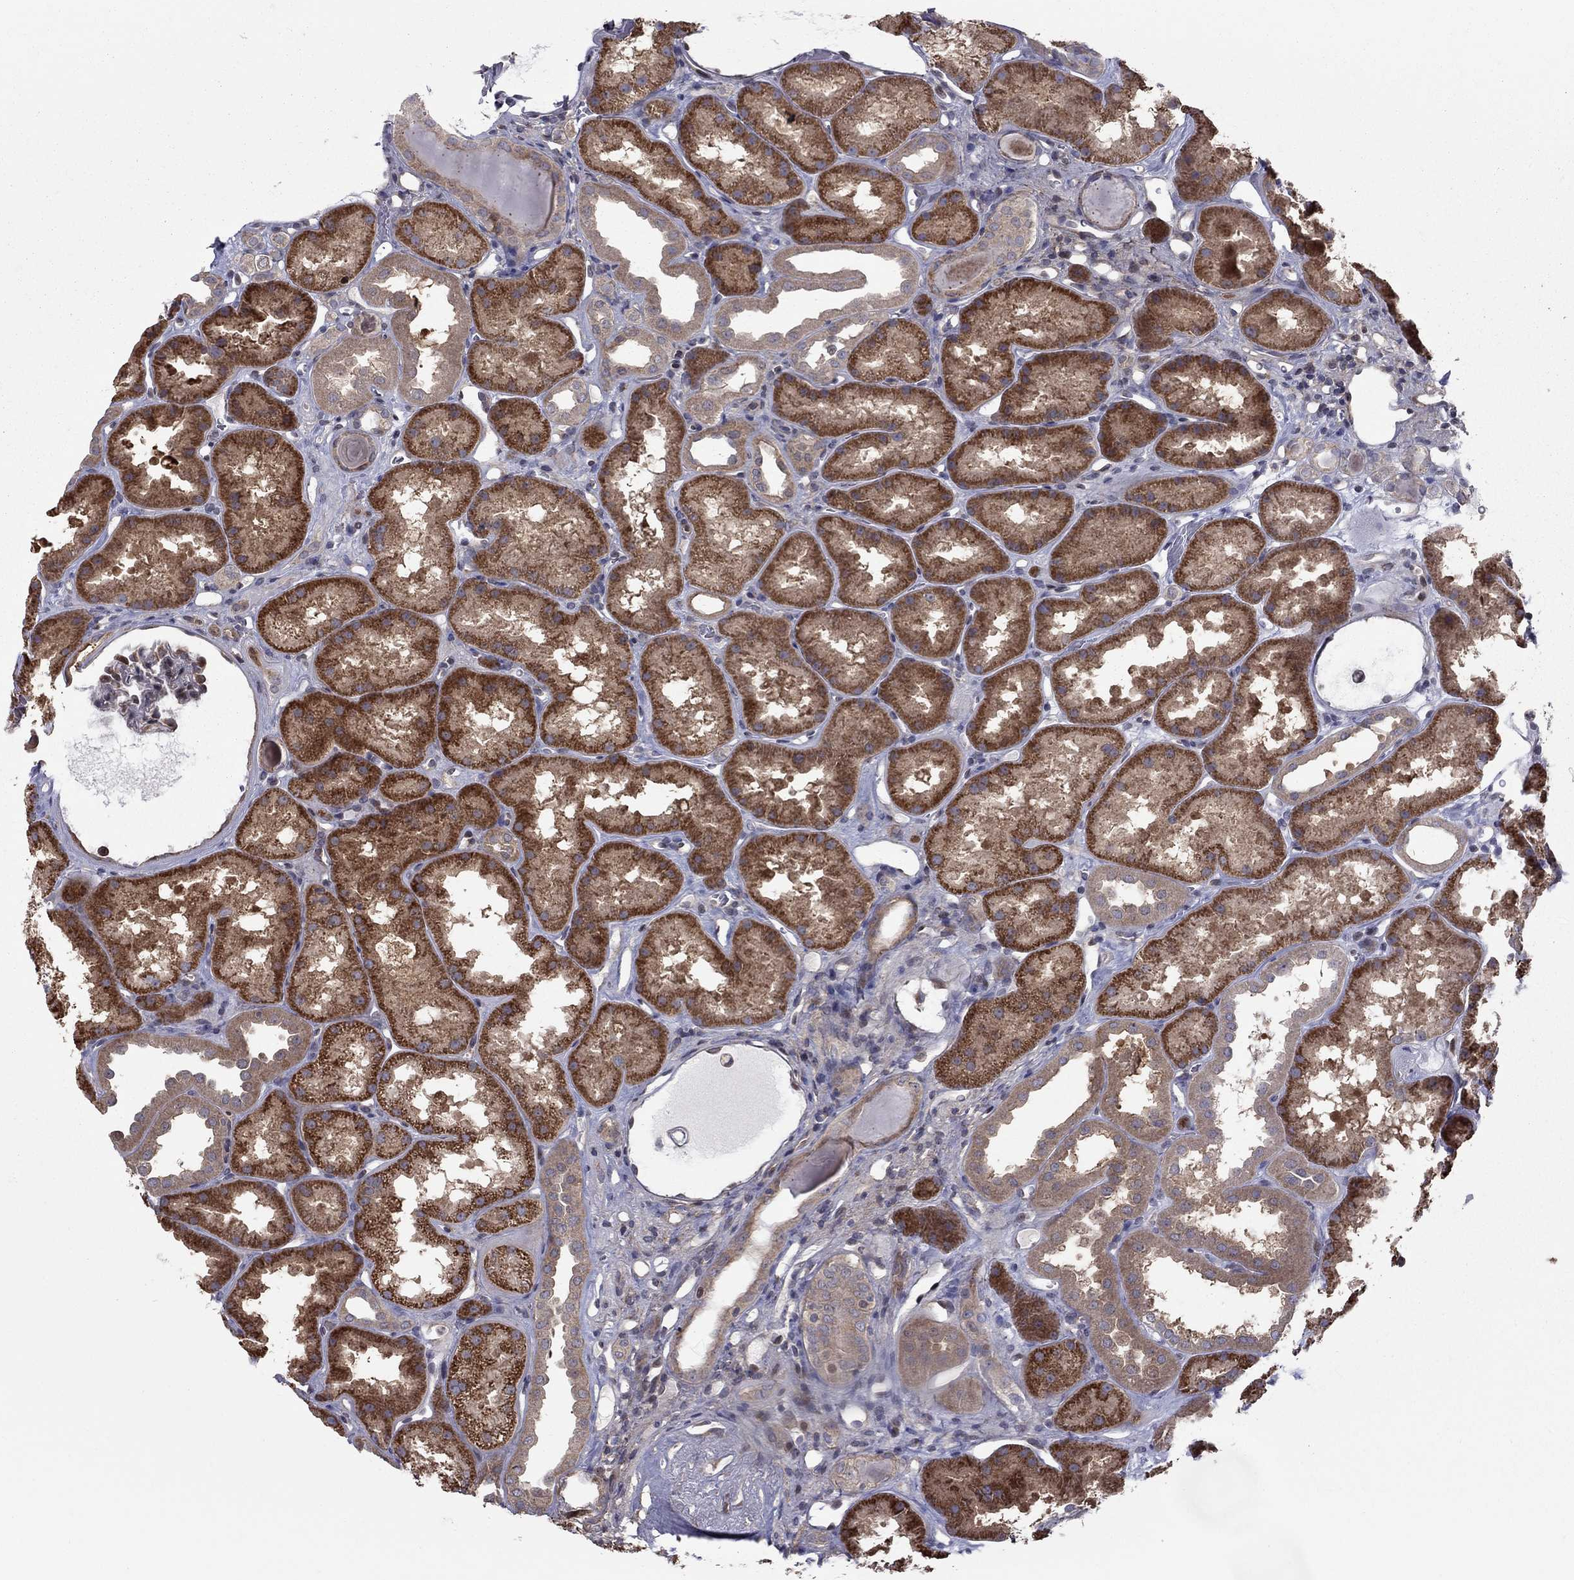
{"staining": {"intensity": "negative", "quantity": "none", "location": "none"}, "tissue": "kidney", "cell_type": "Cells in glomeruli", "image_type": "normal", "snomed": [{"axis": "morphology", "description": "Normal tissue, NOS"}, {"axis": "topography", "description": "Kidney"}], "caption": "DAB immunohistochemical staining of benign human kidney shows no significant expression in cells in glomeruli.", "gene": "DUSP7", "patient": {"sex": "male", "age": 61}}